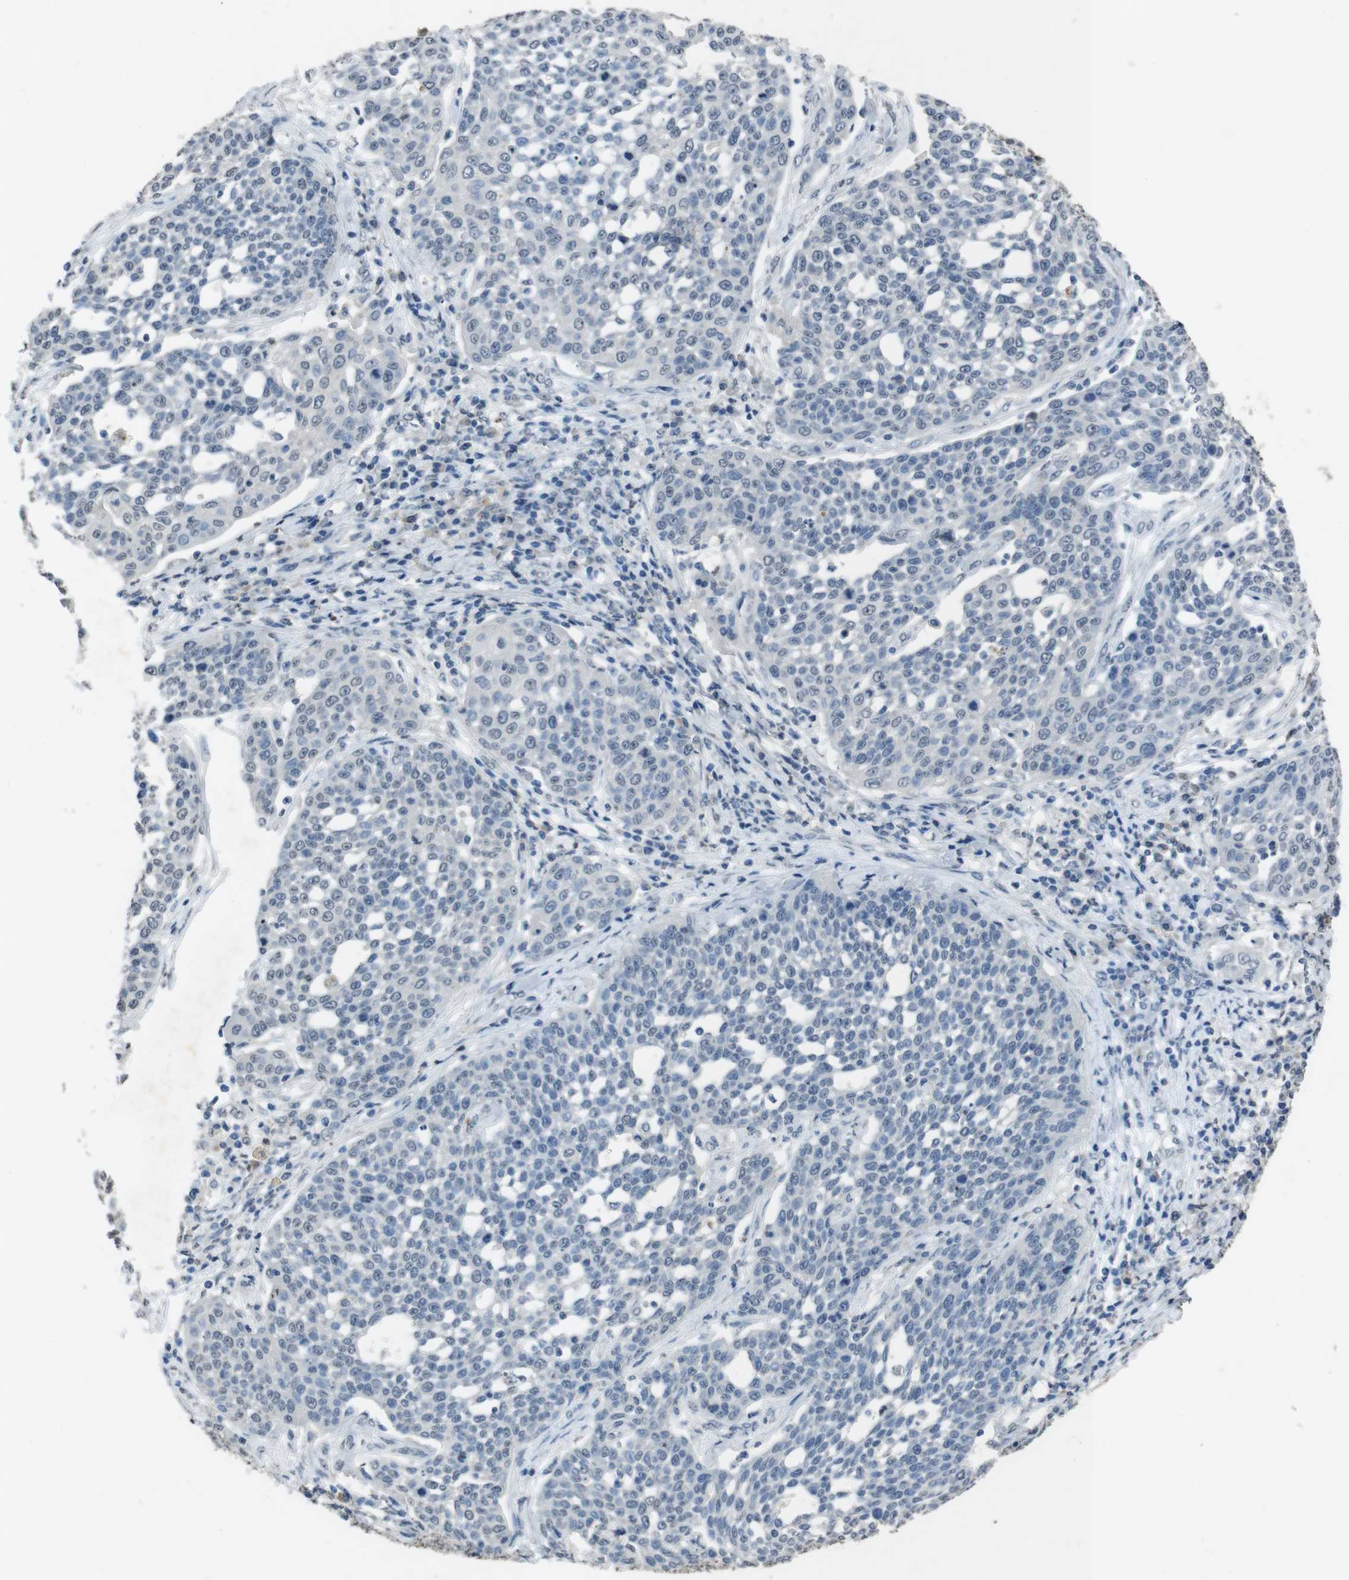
{"staining": {"intensity": "negative", "quantity": "none", "location": "none"}, "tissue": "cervical cancer", "cell_type": "Tumor cells", "image_type": "cancer", "snomed": [{"axis": "morphology", "description": "Squamous cell carcinoma, NOS"}, {"axis": "topography", "description": "Cervix"}], "caption": "Cervical cancer (squamous cell carcinoma) stained for a protein using IHC displays no staining tumor cells.", "gene": "STBD1", "patient": {"sex": "female", "age": 34}}